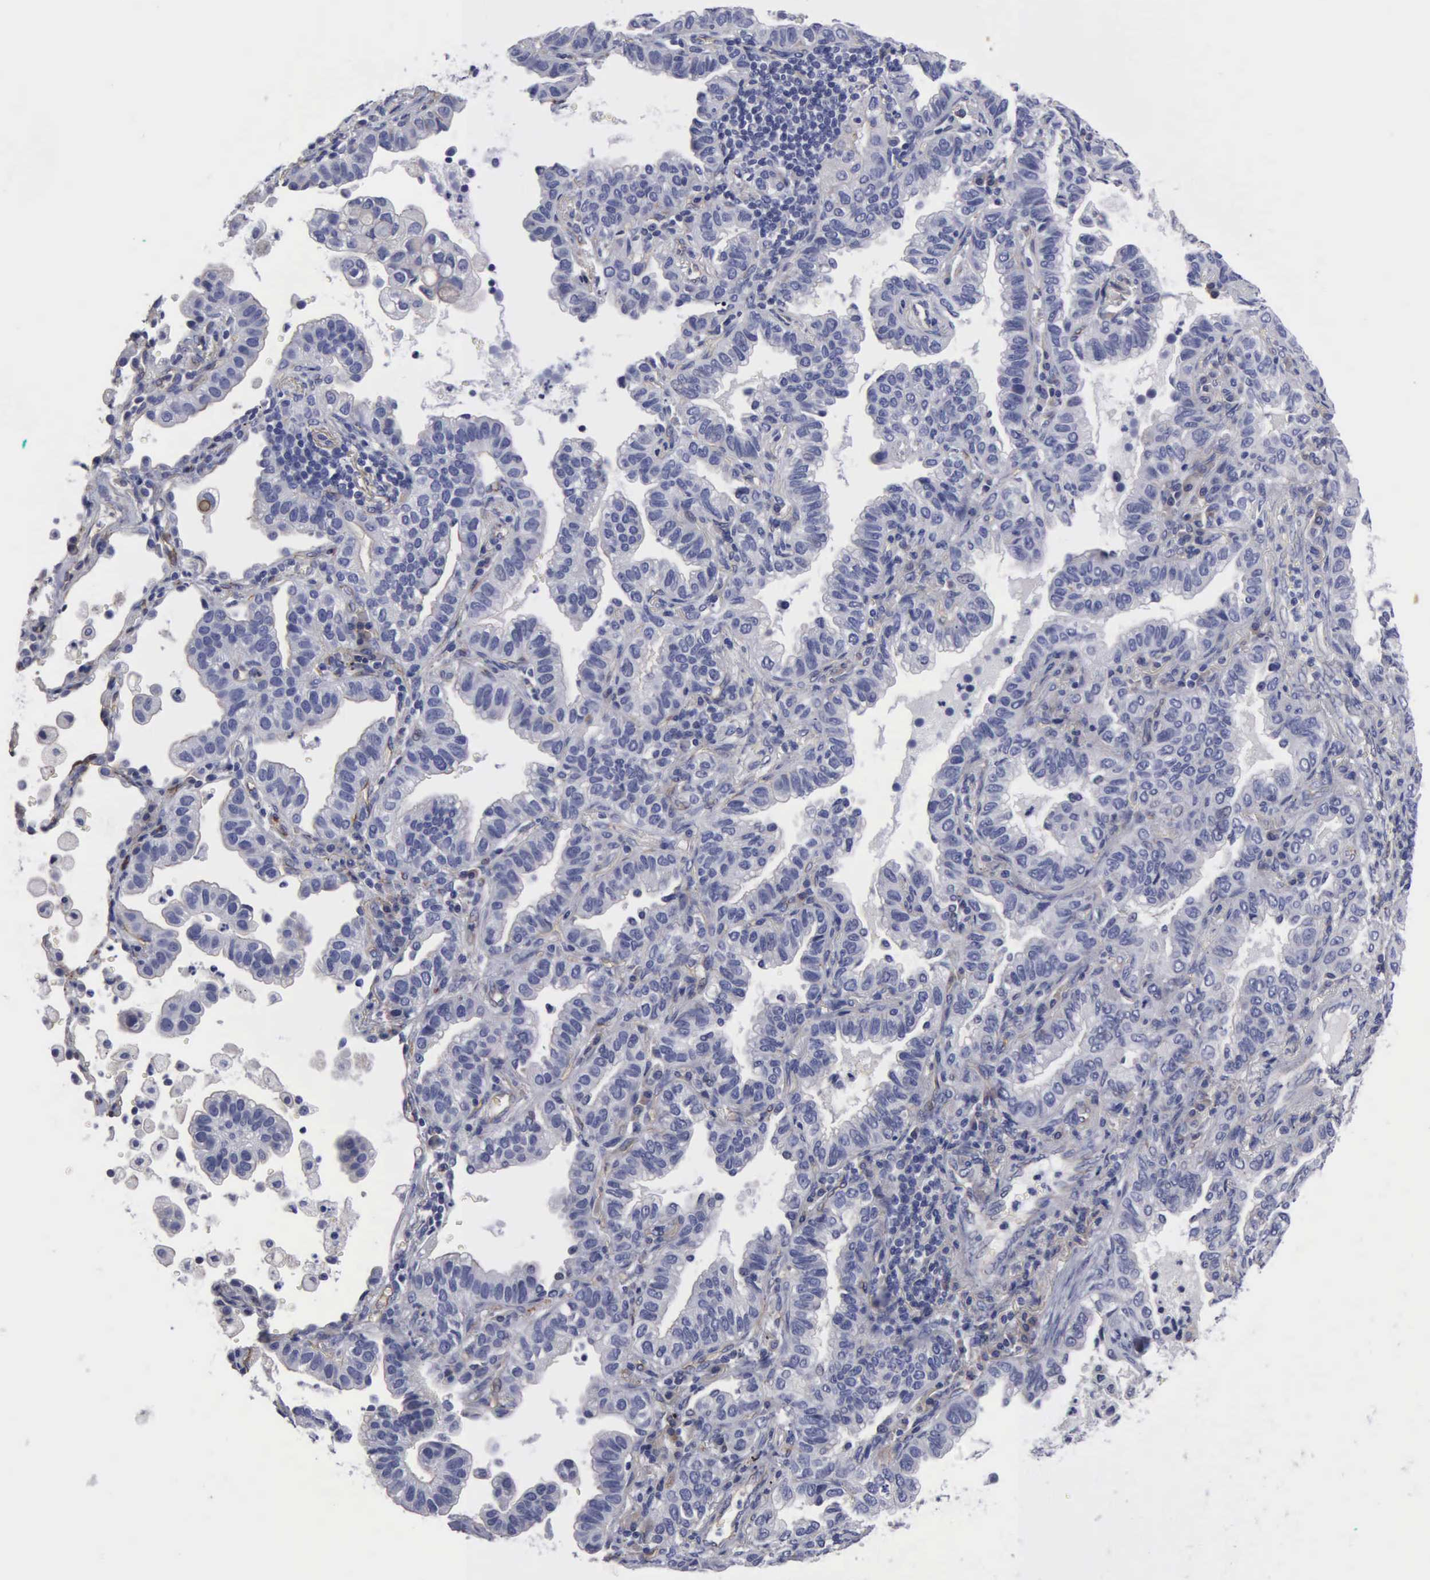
{"staining": {"intensity": "negative", "quantity": "none", "location": "none"}, "tissue": "lung cancer", "cell_type": "Tumor cells", "image_type": "cancer", "snomed": [{"axis": "morphology", "description": "Adenocarcinoma, NOS"}, {"axis": "topography", "description": "Lung"}], "caption": "An image of adenocarcinoma (lung) stained for a protein demonstrates no brown staining in tumor cells.", "gene": "RDX", "patient": {"sex": "female", "age": 50}}